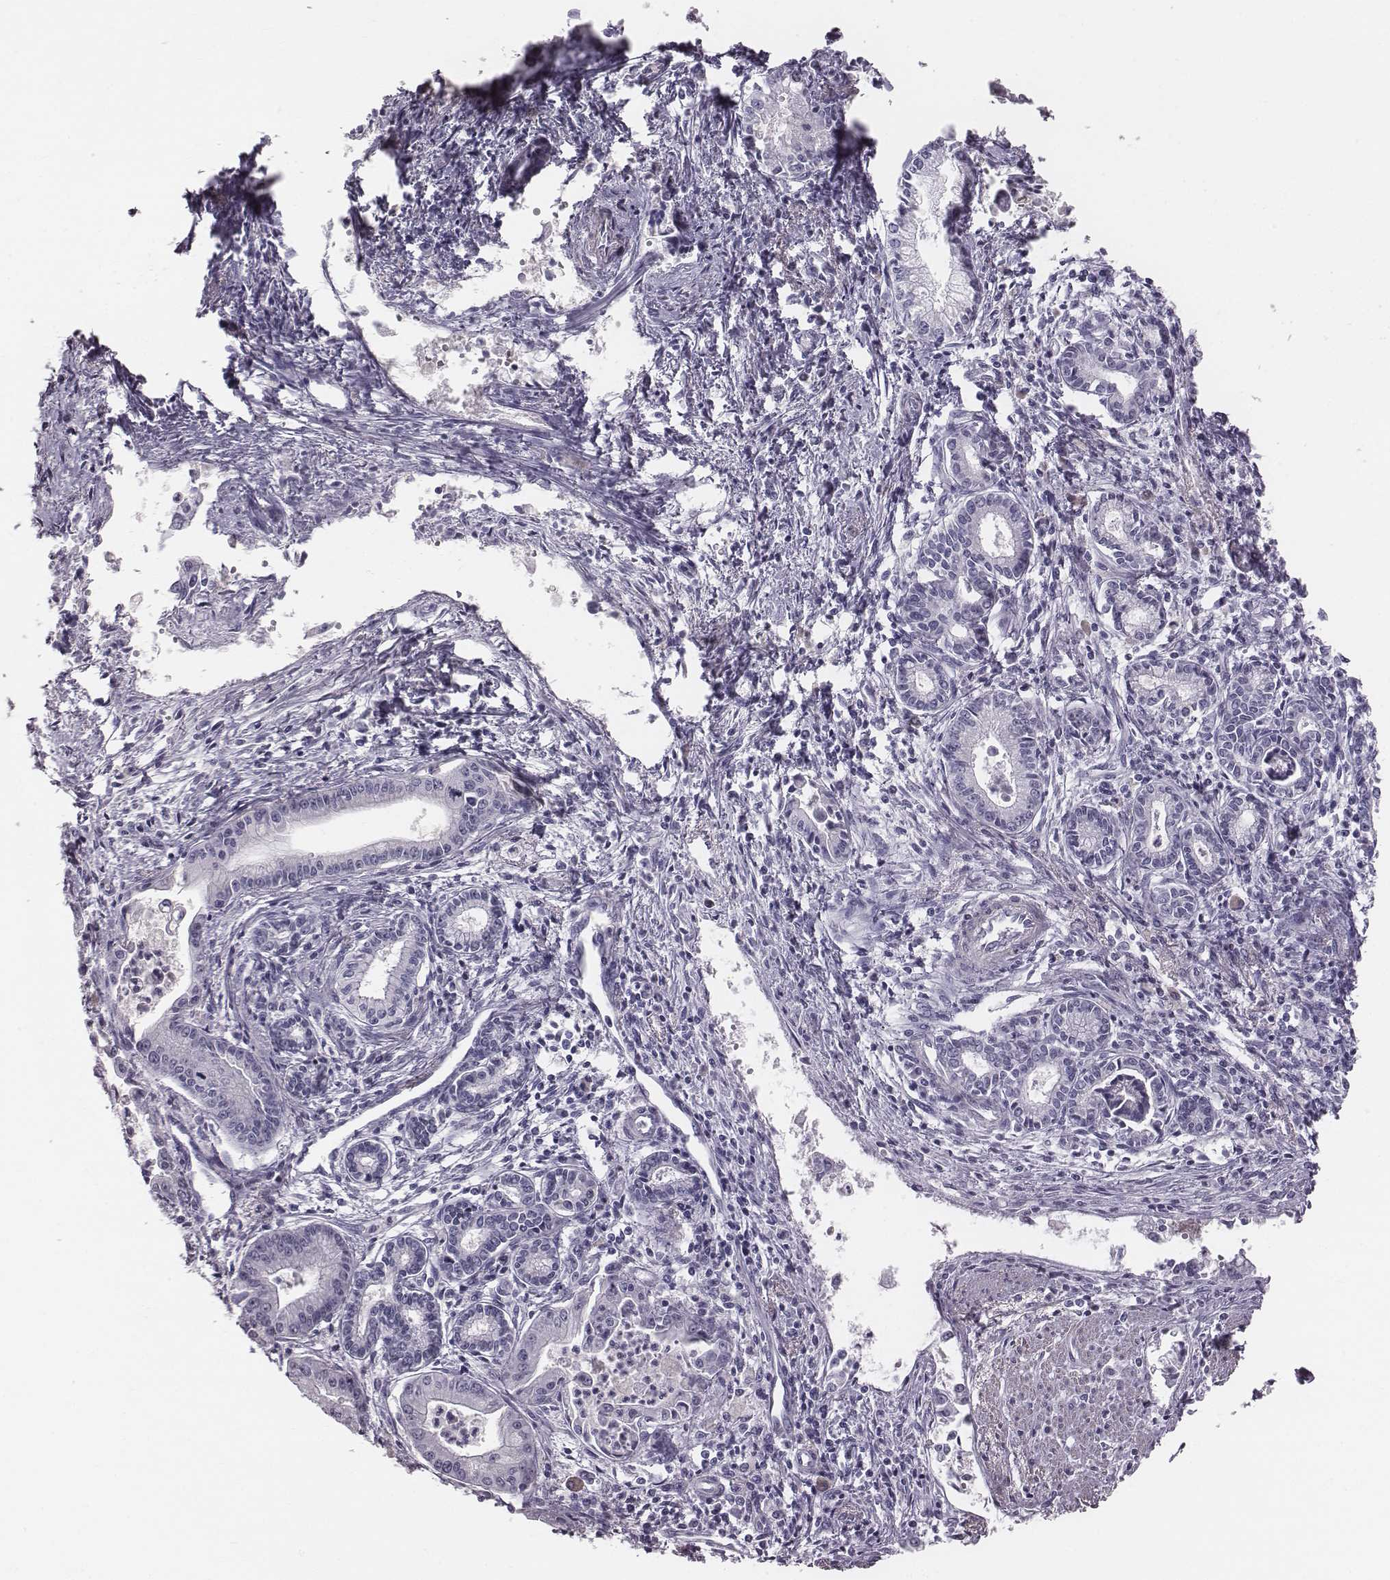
{"staining": {"intensity": "negative", "quantity": "none", "location": "none"}, "tissue": "pancreatic cancer", "cell_type": "Tumor cells", "image_type": "cancer", "snomed": [{"axis": "morphology", "description": "Adenocarcinoma, NOS"}, {"axis": "topography", "description": "Pancreas"}], "caption": "Tumor cells are negative for brown protein staining in pancreatic cancer.", "gene": "CRISP1", "patient": {"sex": "female", "age": 65}}